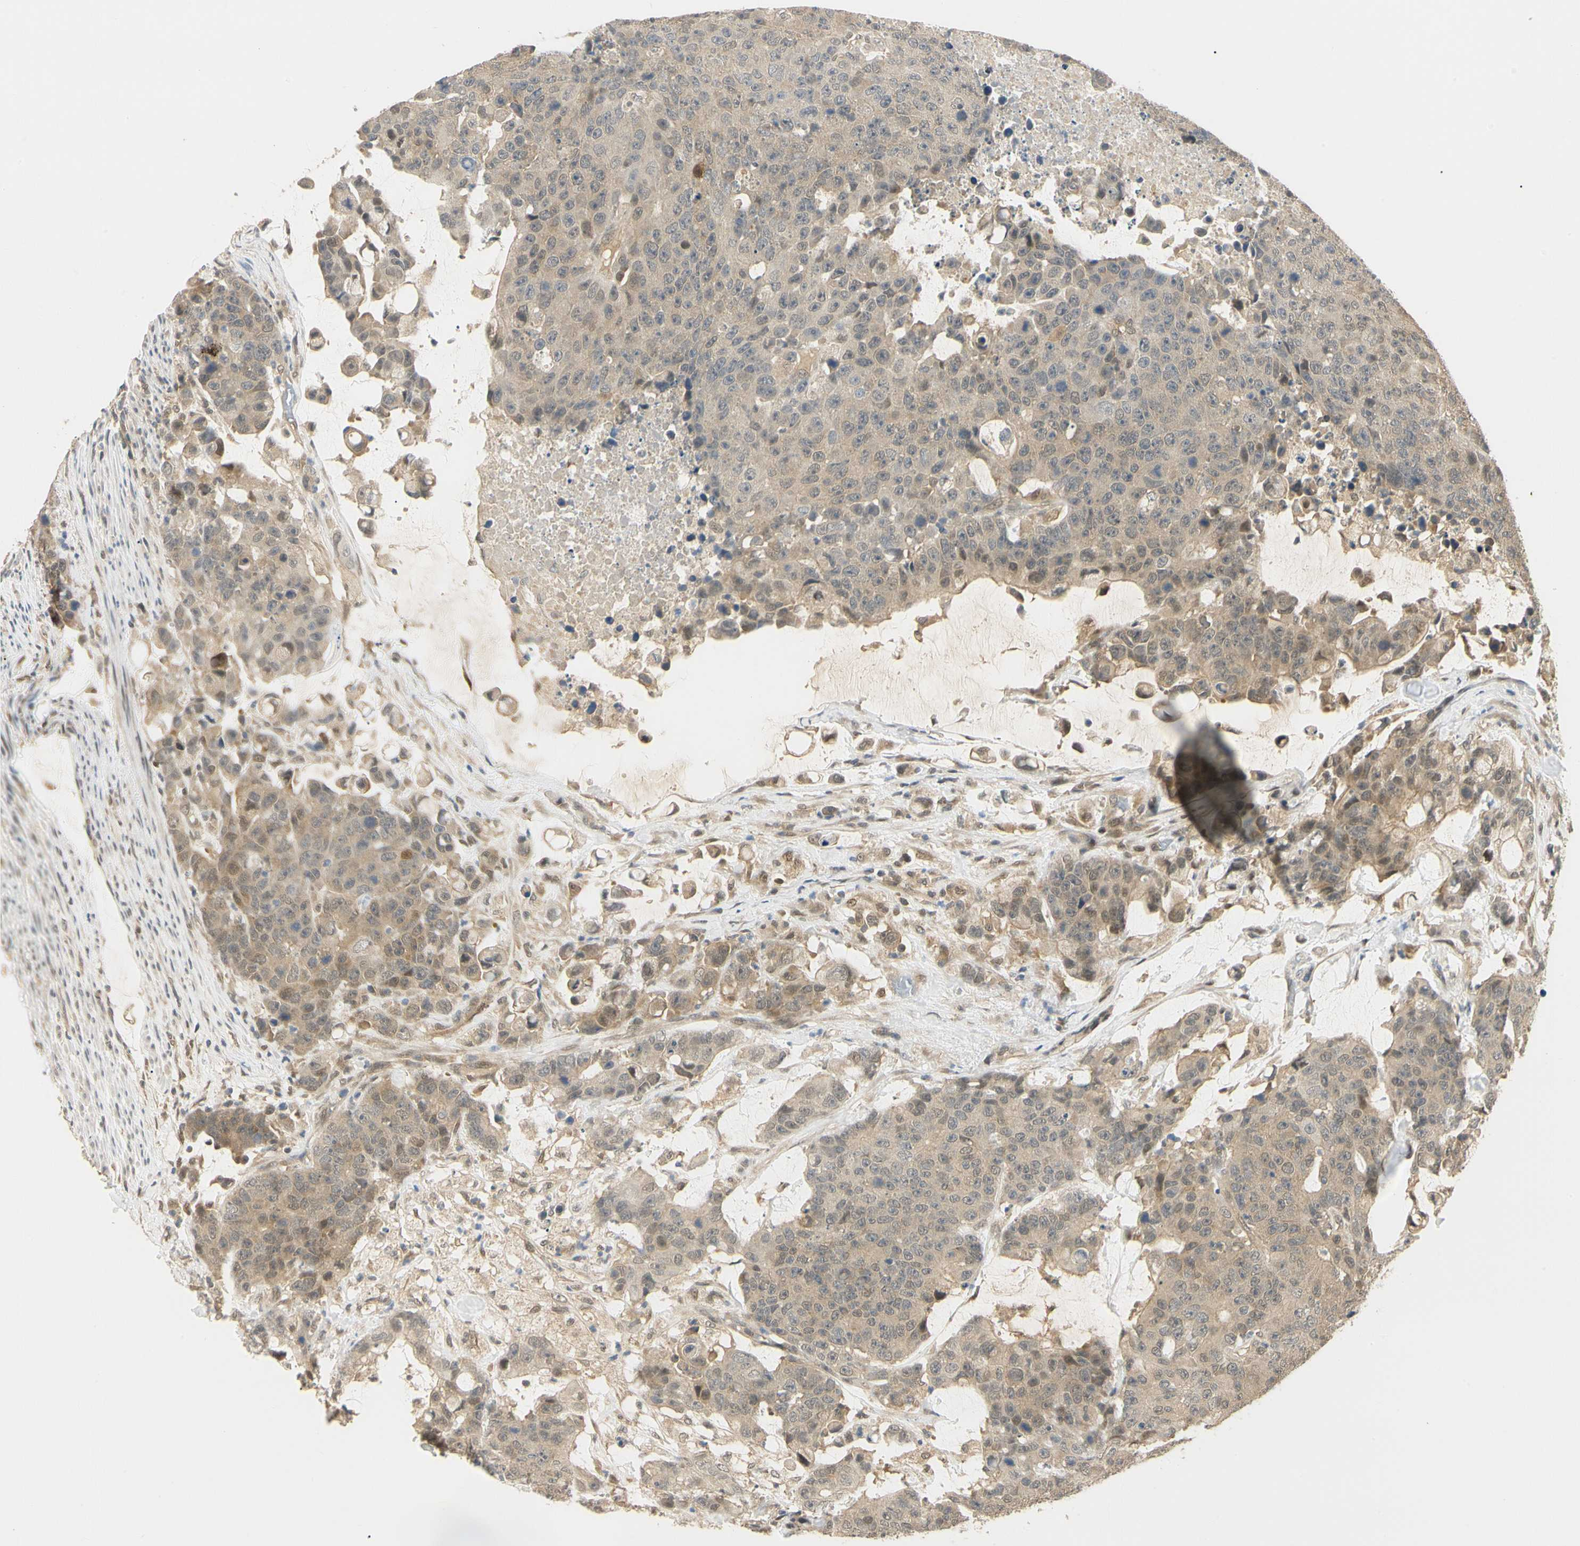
{"staining": {"intensity": "weak", "quantity": ">75%", "location": "cytoplasmic/membranous,nuclear"}, "tissue": "colorectal cancer", "cell_type": "Tumor cells", "image_type": "cancer", "snomed": [{"axis": "morphology", "description": "Adenocarcinoma, NOS"}, {"axis": "topography", "description": "Colon"}], "caption": "Immunohistochemistry image of neoplastic tissue: human colorectal cancer (adenocarcinoma) stained using IHC exhibits low levels of weak protein expression localized specifically in the cytoplasmic/membranous and nuclear of tumor cells, appearing as a cytoplasmic/membranous and nuclear brown color.", "gene": "UBE2Z", "patient": {"sex": "female", "age": 86}}